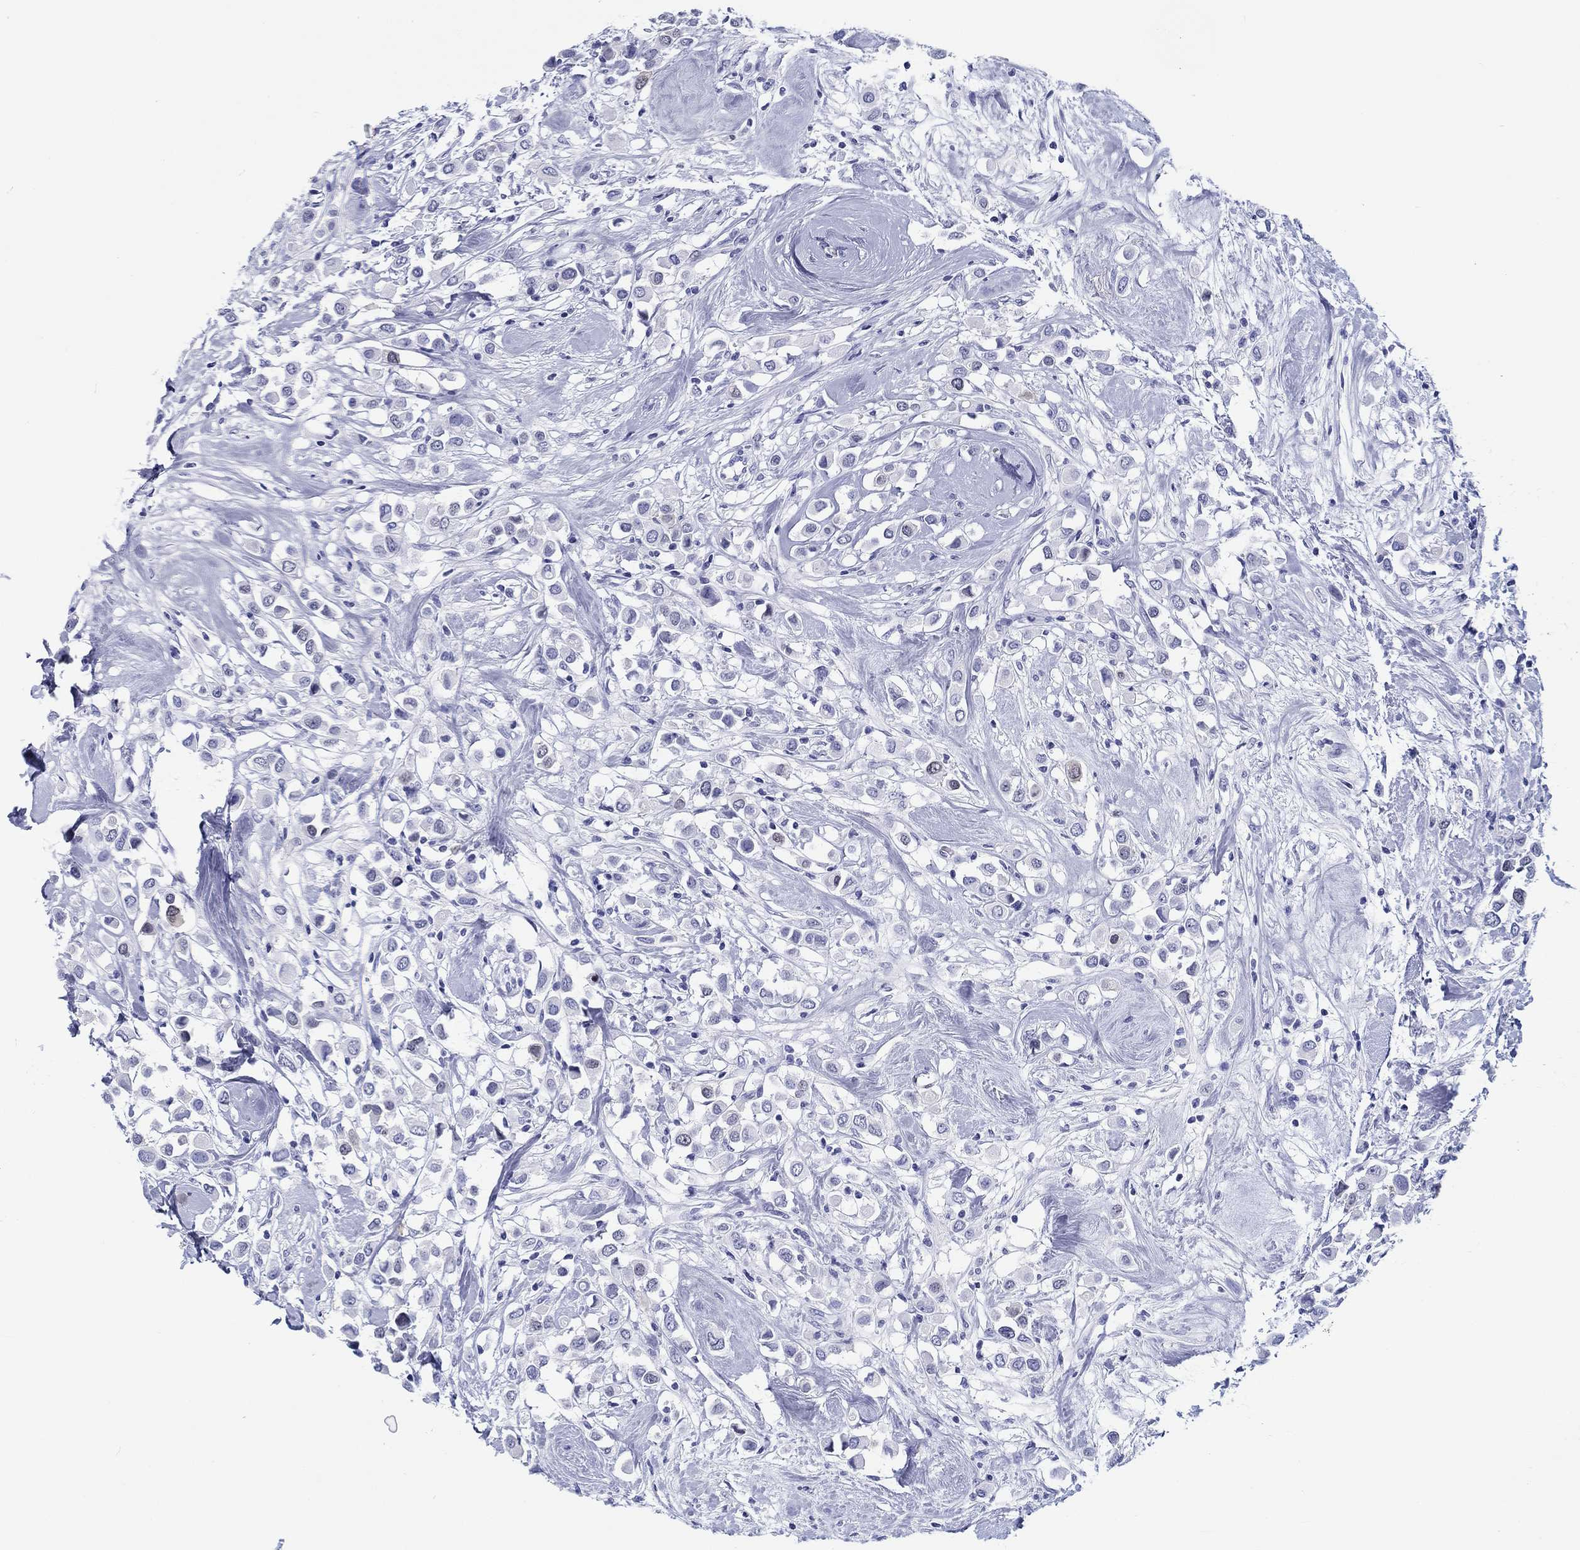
{"staining": {"intensity": "strong", "quantity": "<25%", "location": "nuclear"}, "tissue": "breast cancer", "cell_type": "Tumor cells", "image_type": "cancer", "snomed": [{"axis": "morphology", "description": "Duct carcinoma"}, {"axis": "topography", "description": "Breast"}], "caption": "Immunohistochemistry (IHC) of breast cancer (invasive ductal carcinoma) reveals medium levels of strong nuclear staining in about <25% of tumor cells.", "gene": "H1-1", "patient": {"sex": "female", "age": 61}}